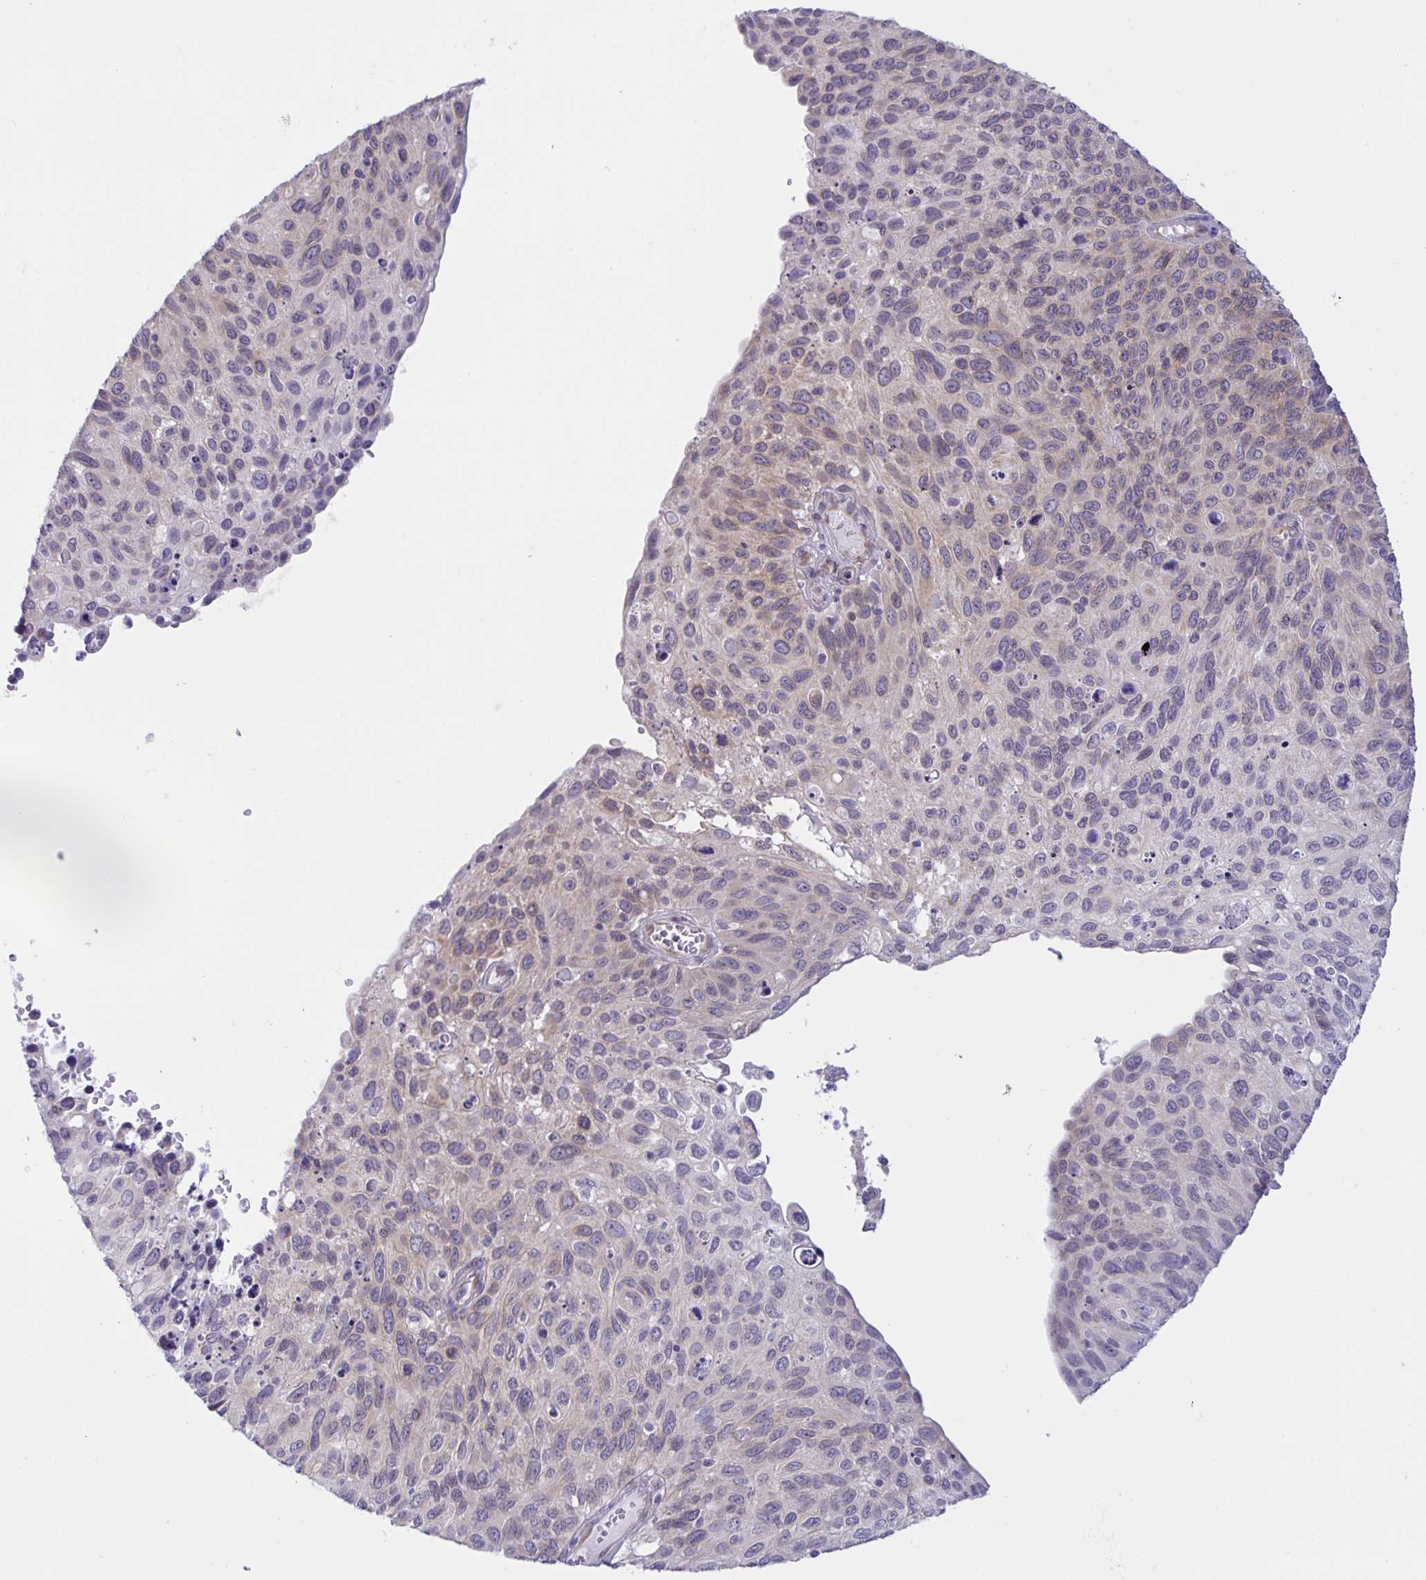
{"staining": {"intensity": "weak", "quantity": "25%-75%", "location": "cytoplasmic/membranous"}, "tissue": "cervical cancer", "cell_type": "Tumor cells", "image_type": "cancer", "snomed": [{"axis": "morphology", "description": "Squamous cell carcinoma, NOS"}, {"axis": "topography", "description": "Cervix"}], "caption": "The photomicrograph reveals a brown stain indicating the presence of a protein in the cytoplasmic/membranous of tumor cells in cervical squamous cell carcinoma. Nuclei are stained in blue.", "gene": "CAMLG", "patient": {"sex": "female", "age": 70}}